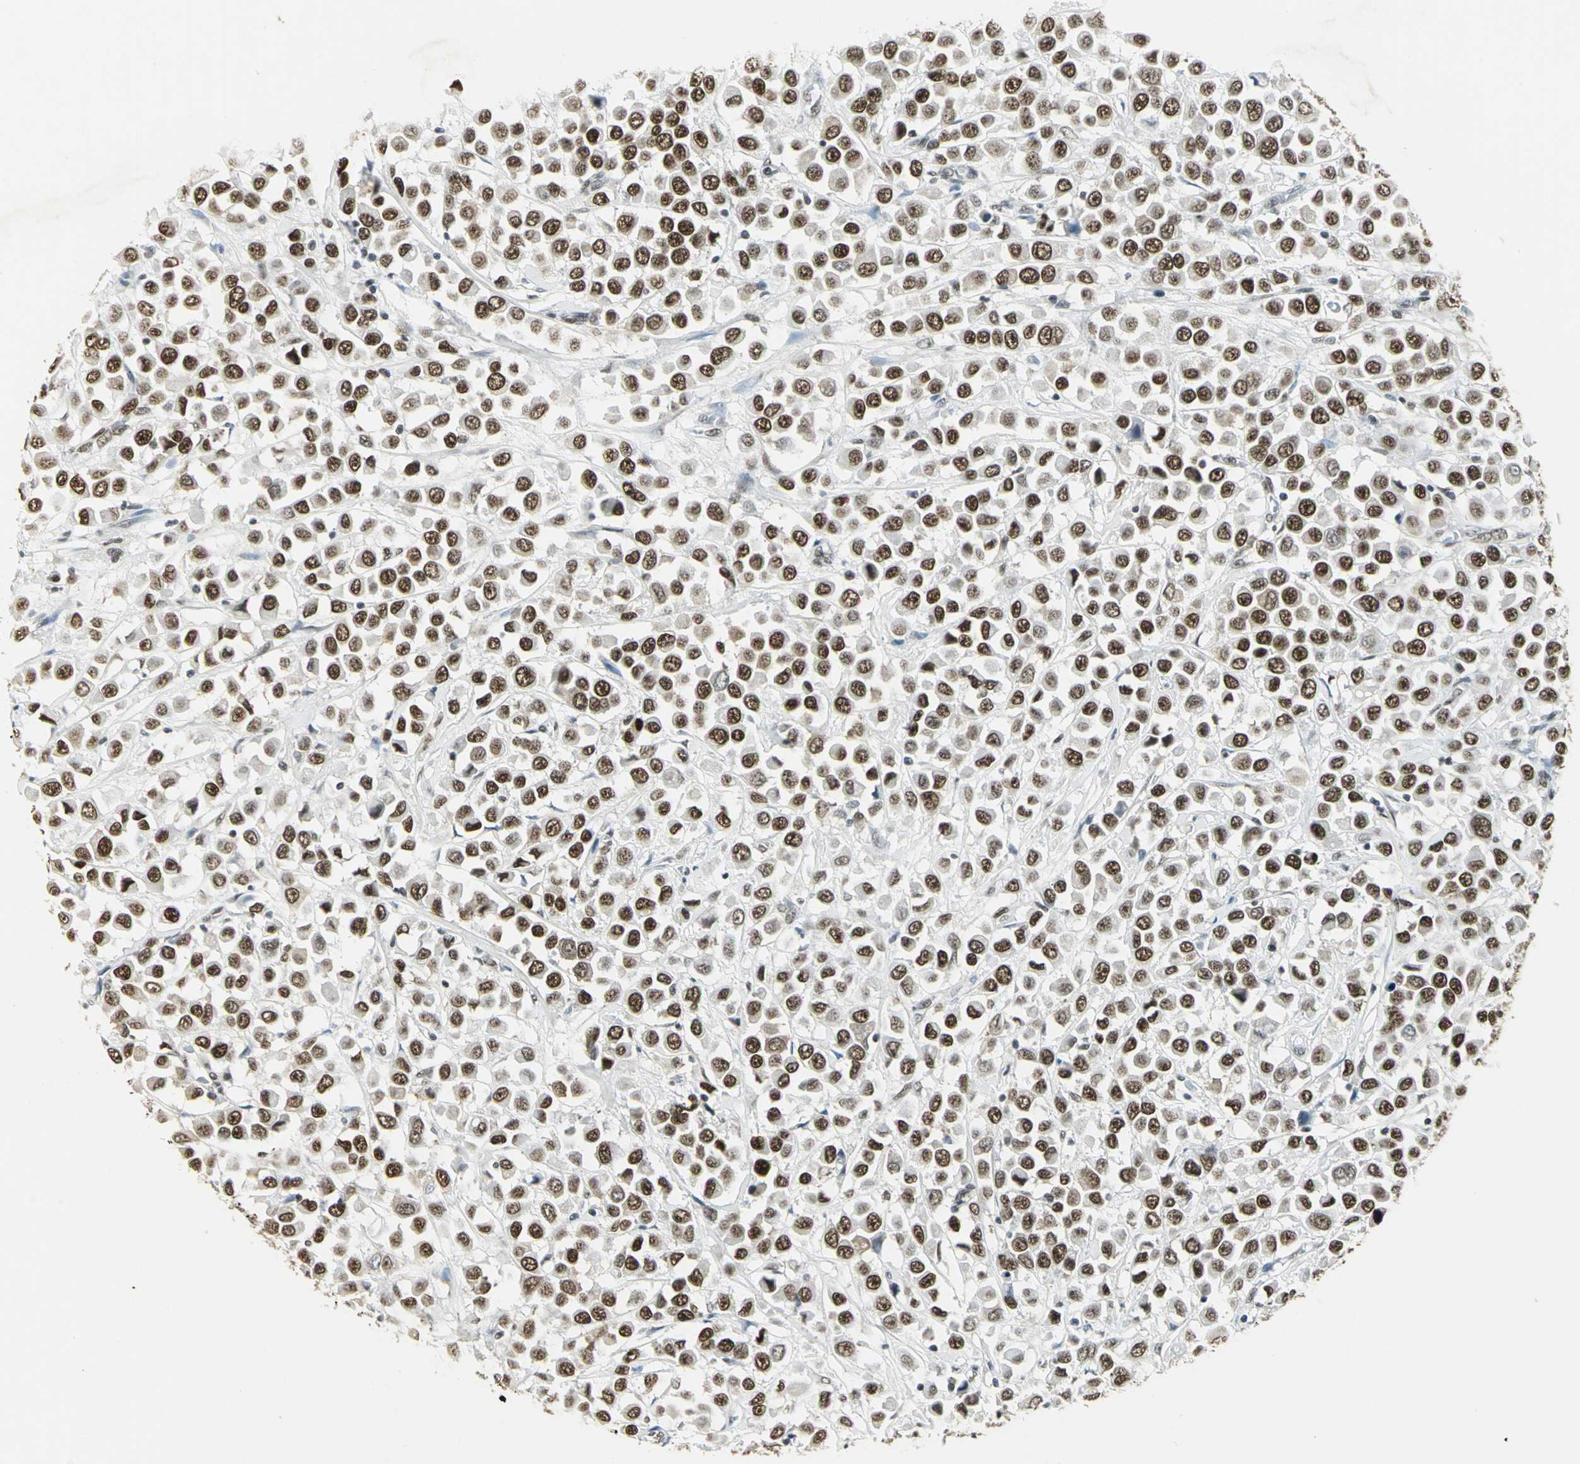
{"staining": {"intensity": "strong", "quantity": ">75%", "location": "nuclear"}, "tissue": "breast cancer", "cell_type": "Tumor cells", "image_type": "cancer", "snomed": [{"axis": "morphology", "description": "Duct carcinoma"}, {"axis": "topography", "description": "Breast"}], "caption": "A high amount of strong nuclear positivity is appreciated in approximately >75% of tumor cells in breast cancer tissue.", "gene": "ADNP", "patient": {"sex": "female", "age": 61}}